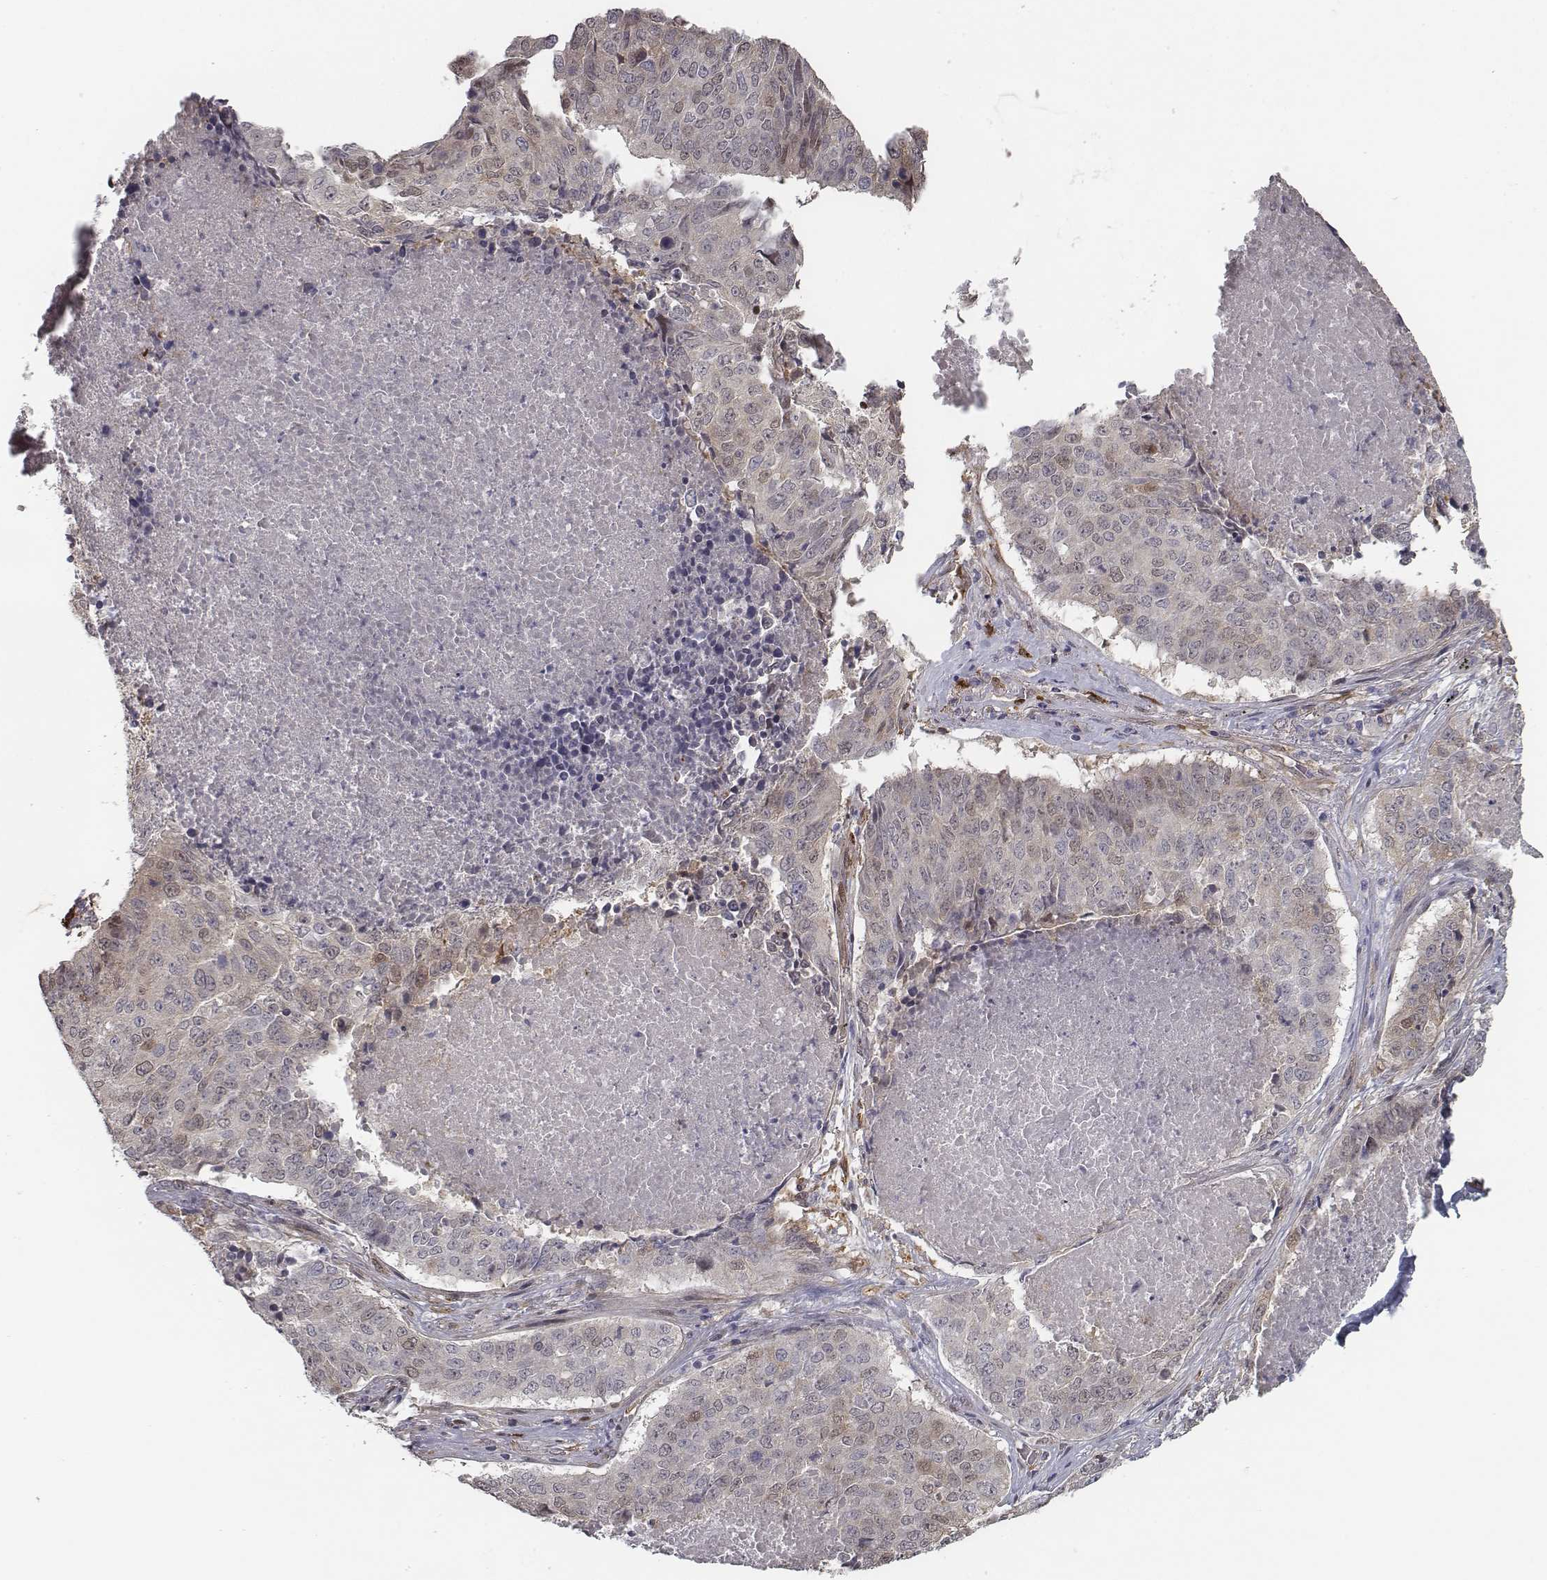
{"staining": {"intensity": "weak", "quantity": "<25%", "location": "cytoplasmic/membranous"}, "tissue": "lung cancer", "cell_type": "Tumor cells", "image_type": "cancer", "snomed": [{"axis": "morphology", "description": "Normal tissue, NOS"}, {"axis": "morphology", "description": "Squamous cell carcinoma, NOS"}, {"axis": "topography", "description": "Bronchus"}, {"axis": "topography", "description": "Lung"}], "caption": "Micrograph shows no significant protein positivity in tumor cells of squamous cell carcinoma (lung). (Immunohistochemistry, brightfield microscopy, high magnification).", "gene": "ISYNA1", "patient": {"sex": "male", "age": 64}}